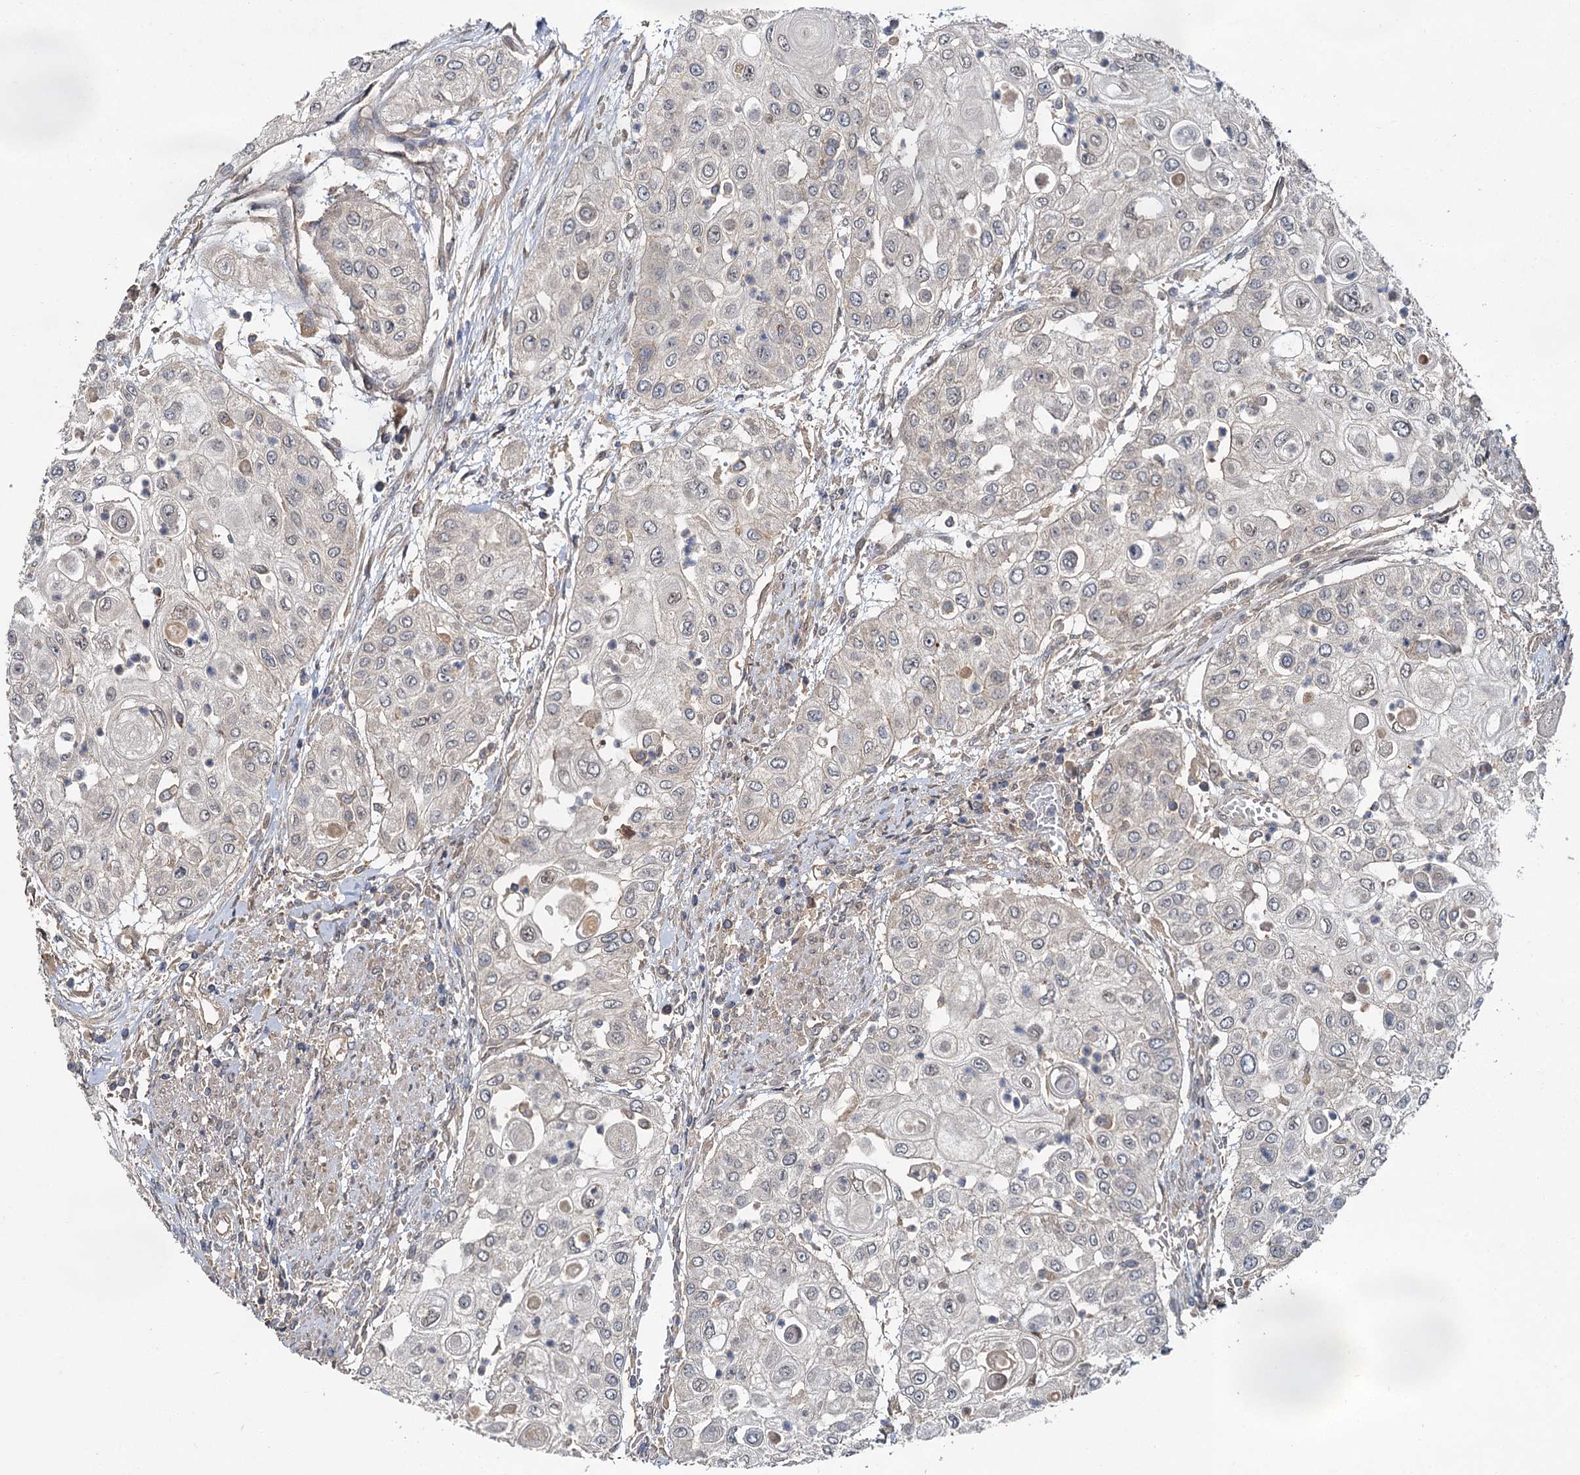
{"staining": {"intensity": "negative", "quantity": "none", "location": "none"}, "tissue": "urothelial cancer", "cell_type": "Tumor cells", "image_type": "cancer", "snomed": [{"axis": "morphology", "description": "Urothelial carcinoma, High grade"}, {"axis": "topography", "description": "Urinary bladder"}], "caption": "Immunohistochemical staining of high-grade urothelial carcinoma demonstrates no significant expression in tumor cells. The staining was performed using DAB (3,3'-diaminobenzidine) to visualize the protein expression in brown, while the nuclei were stained in blue with hematoxylin (Magnification: 20x).", "gene": "ZNF324", "patient": {"sex": "female", "age": 79}}